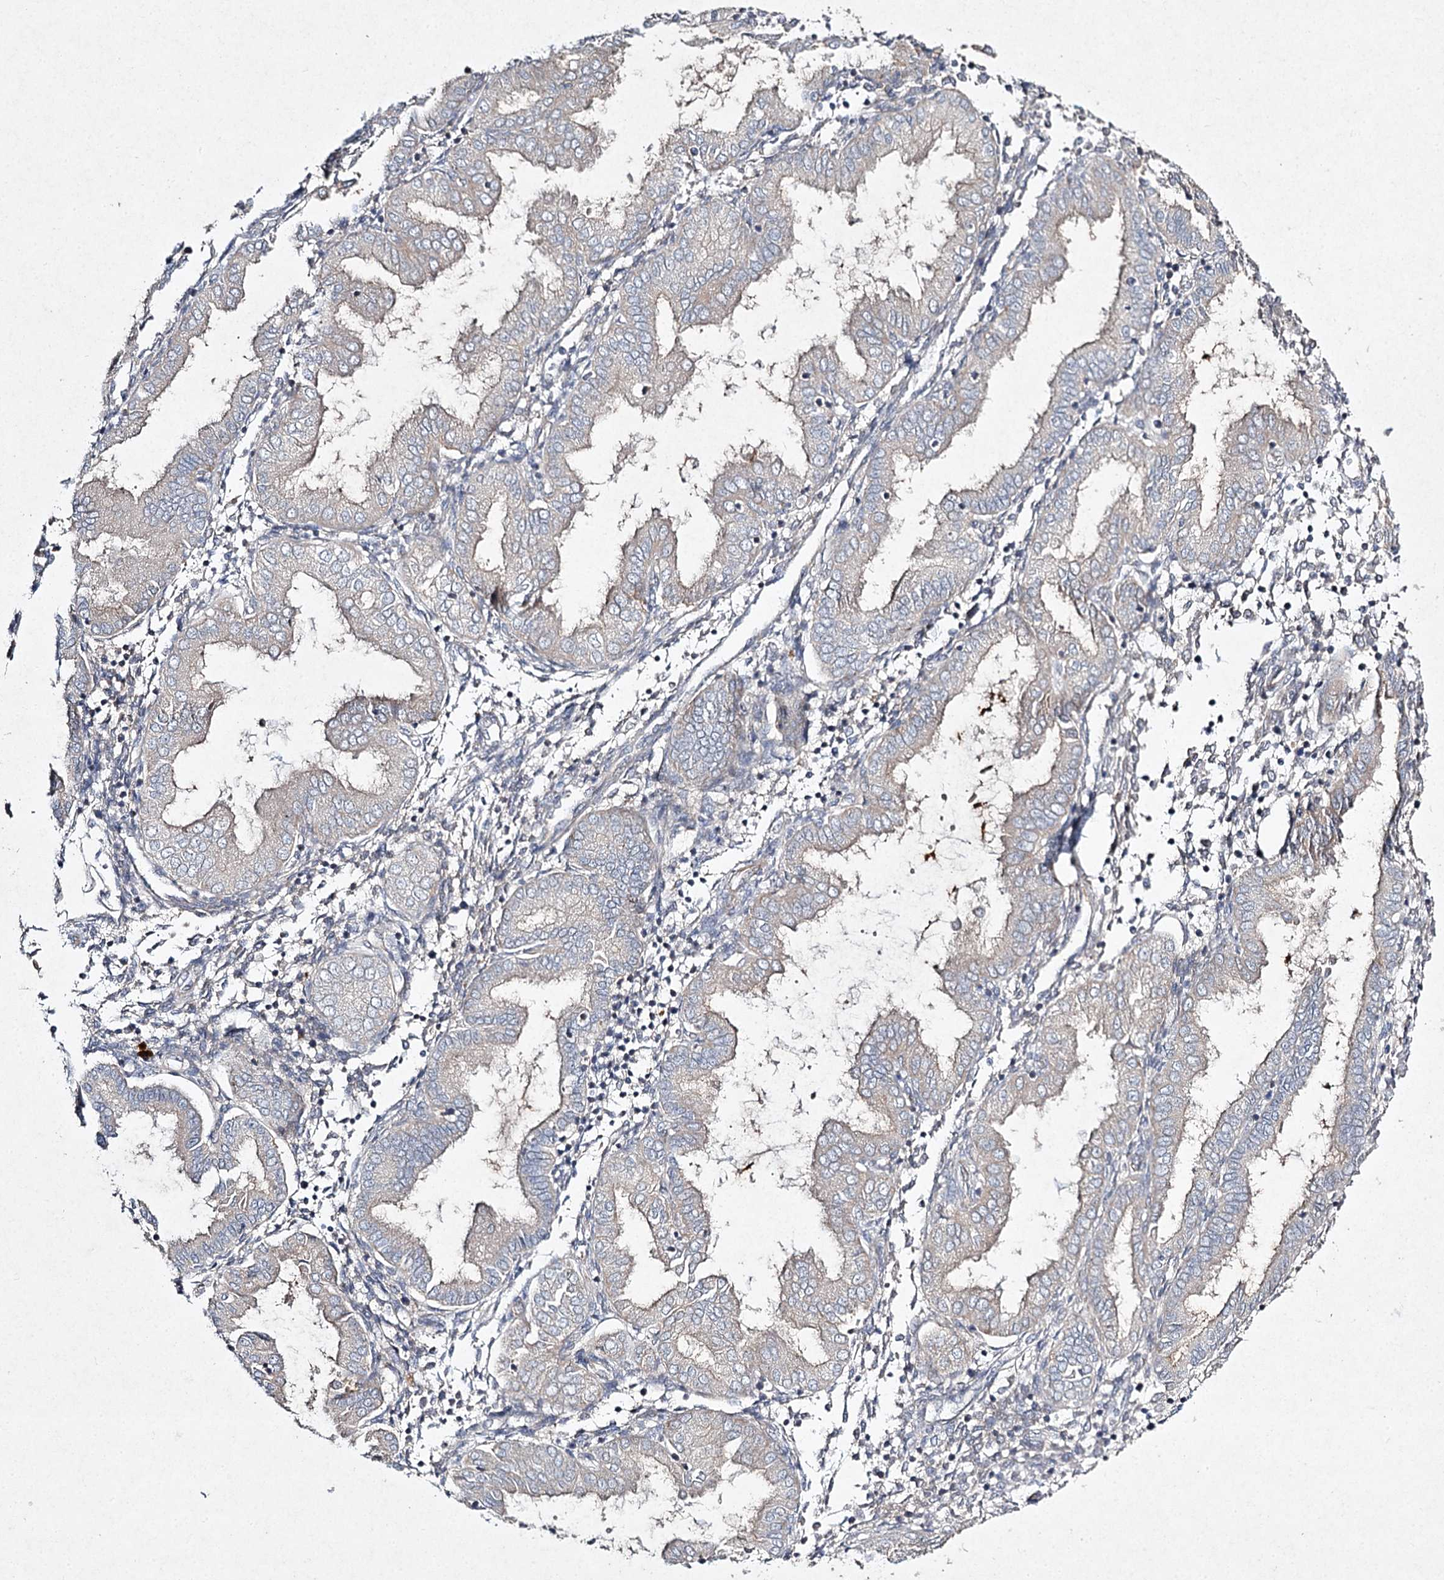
{"staining": {"intensity": "weak", "quantity": "<25%", "location": "cytoplasmic/membranous"}, "tissue": "endometrium", "cell_type": "Cells in endometrial stroma", "image_type": "normal", "snomed": [{"axis": "morphology", "description": "Normal tissue, NOS"}, {"axis": "topography", "description": "Endometrium"}], "caption": "Immunohistochemistry (IHC) micrograph of unremarkable endometrium: human endometrium stained with DAB exhibits no significant protein staining in cells in endometrial stroma.", "gene": "FANCL", "patient": {"sex": "female", "age": 53}}